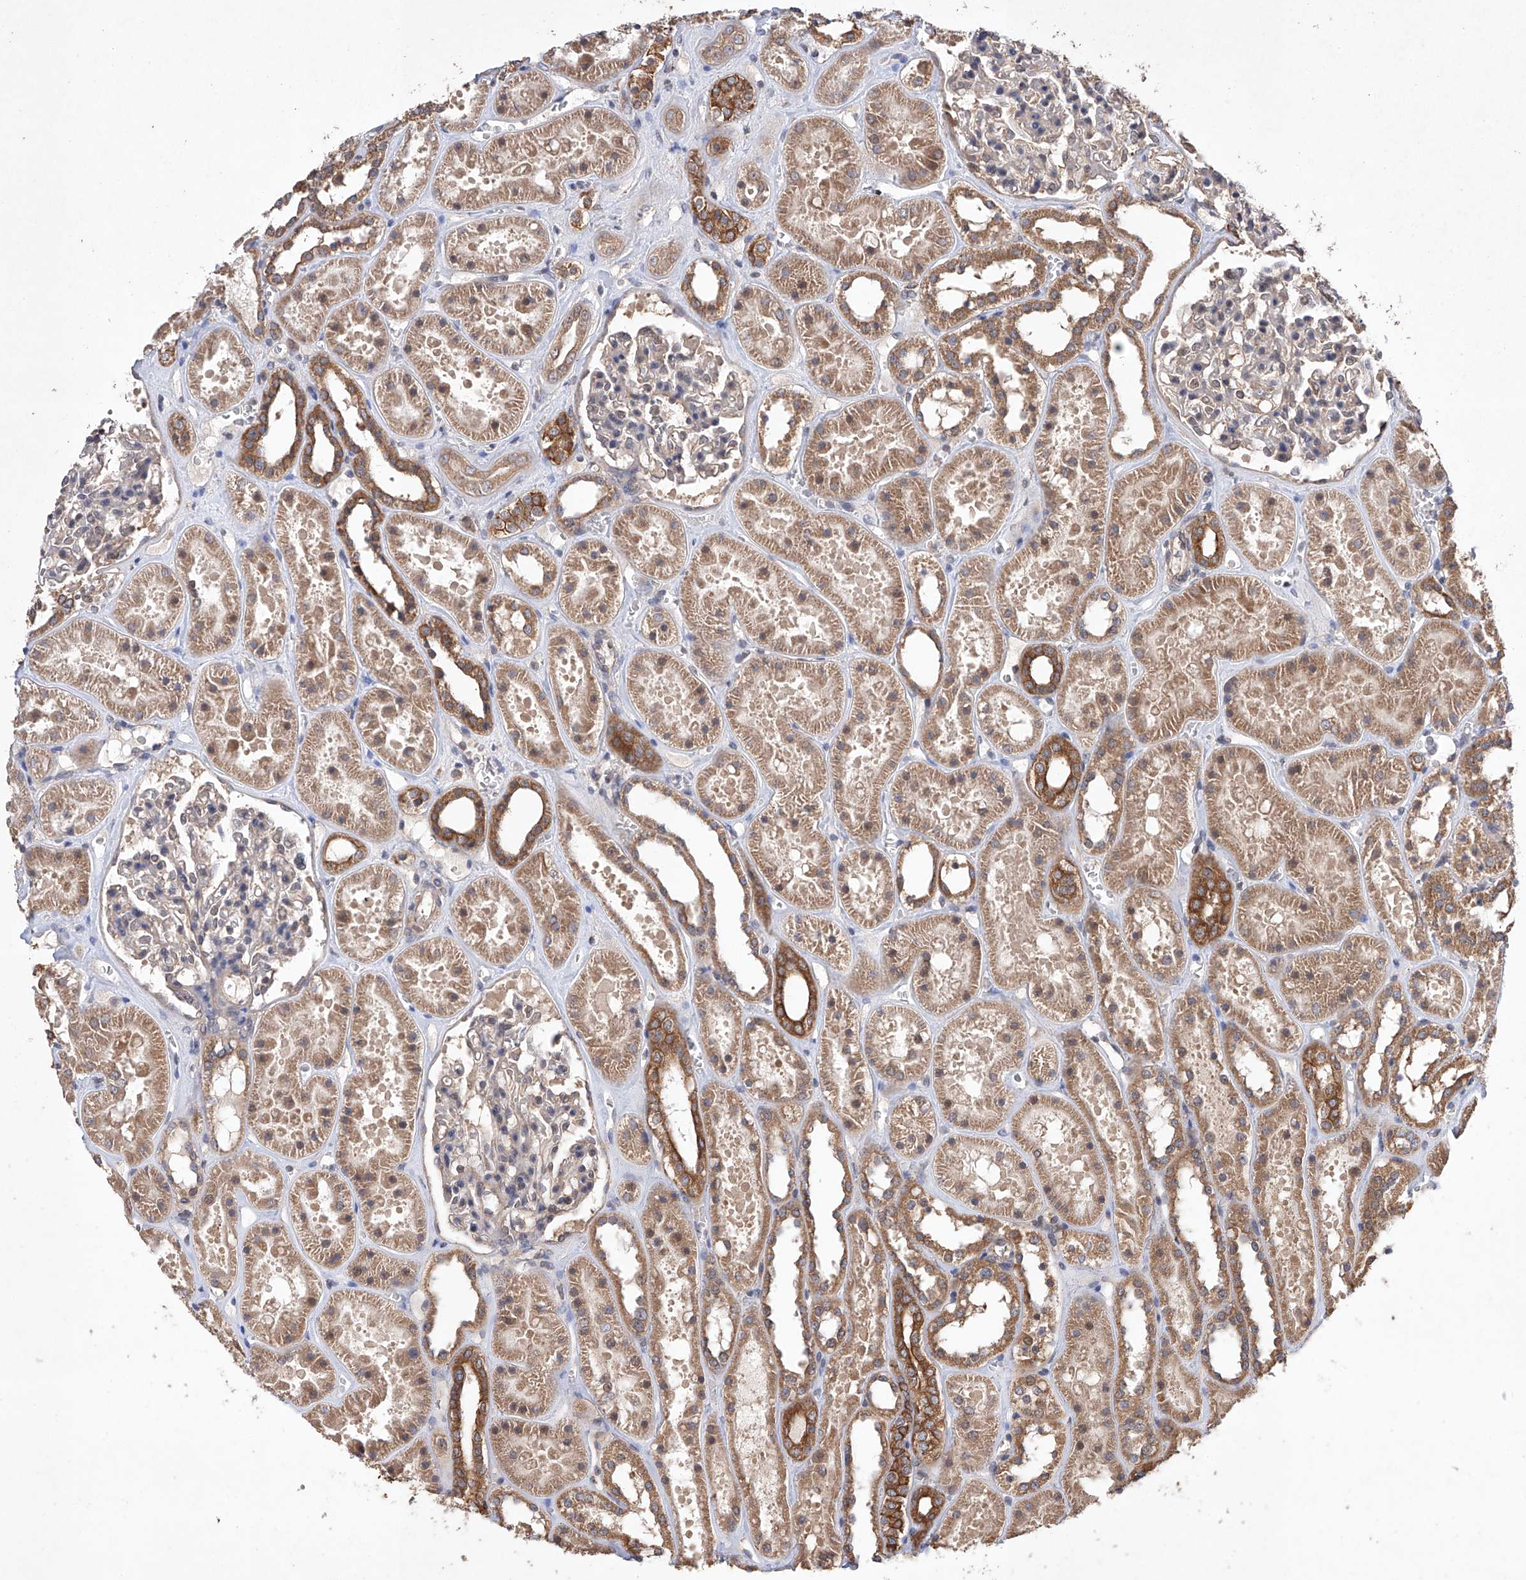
{"staining": {"intensity": "weak", "quantity": "25%-75%", "location": "cytoplasmic/membranous"}, "tissue": "kidney", "cell_type": "Cells in glomeruli", "image_type": "normal", "snomed": [{"axis": "morphology", "description": "Normal tissue, NOS"}, {"axis": "topography", "description": "Kidney"}], "caption": "Immunohistochemistry staining of benign kidney, which shows low levels of weak cytoplasmic/membranous positivity in about 25%-75% of cells in glomeruli indicating weak cytoplasmic/membranous protein expression. The staining was performed using DAB (3,3'-diaminobenzidine) (brown) for protein detection and nuclei were counterstained in hematoxylin (blue).", "gene": "LURAP1", "patient": {"sex": "female", "age": 41}}